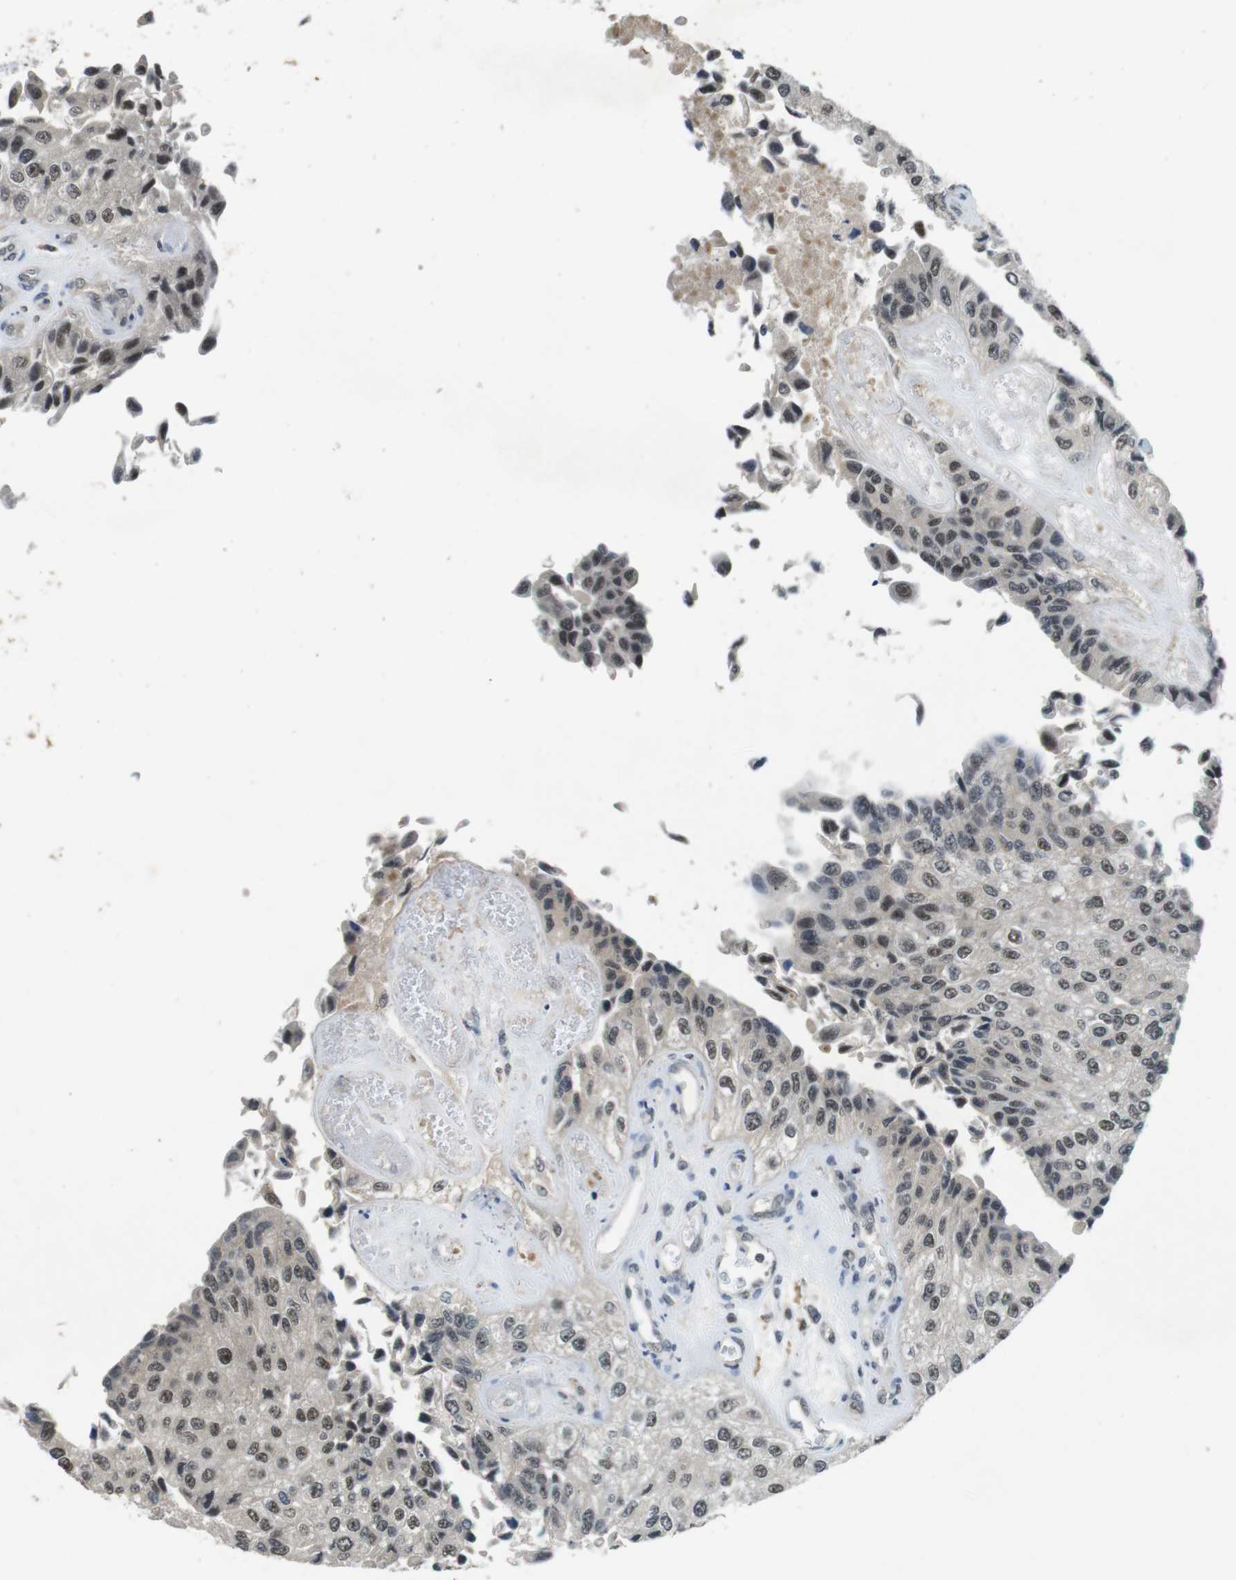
{"staining": {"intensity": "weak", "quantity": ">75%", "location": "nuclear"}, "tissue": "urothelial cancer", "cell_type": "Tumor cells", "image_type": "cancer", "snomed": [{"axis": "morphology", "description": "Urothelial carcinoma, High grade"}, {"axis": "topography", "description": "Kidney"}, {"axis": "topography", "description": "Urinary bladder"}], "caption": "Urothelial carcinoma (high-grade) stained for a protein demonstrates weak nuclear positivity in tumor cells.", "gene": "USP7", "patient": {"sex": "male", "age": 77}}